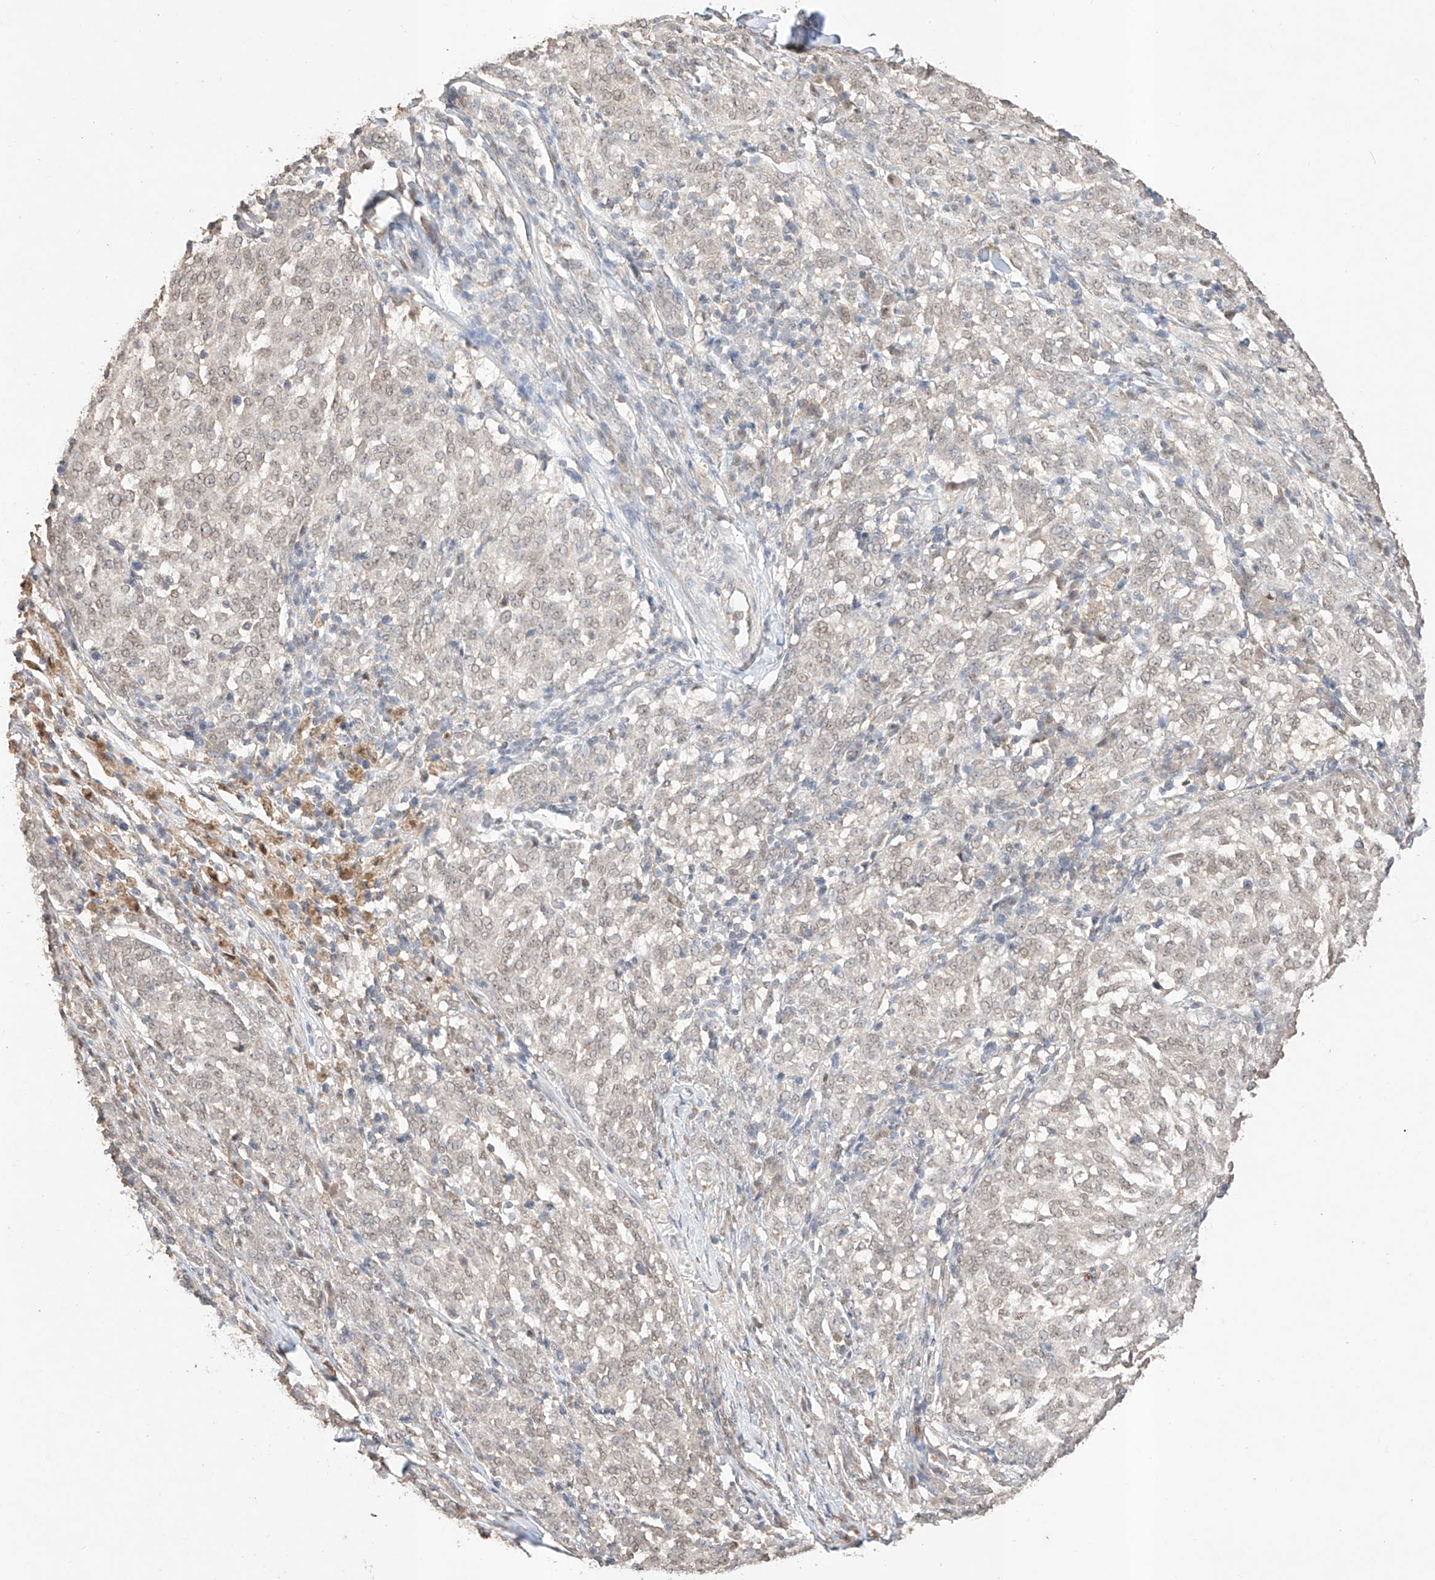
{"staining": {"intensity": "weak", "quantity": "<25%", "location": "nuclear"}, "tissue": "melanoma", "cell_type": "Tumor cells", "image_type": "cancer", "snomed": [{"axis": "morphology", "description": "Malignant melanoma, NOS"}, {"axis": "topography", "description": "Skin"}], "caption": "High magnification brightfield microscopy of melanoma stained with DAB (3,3'-diaminobenzidine) (brown) and counterstained with hematoxylin (blue): tumor cells show no significant positivity.", "gene": "APIP", "patient": {"sex": "female", "age": 72}}